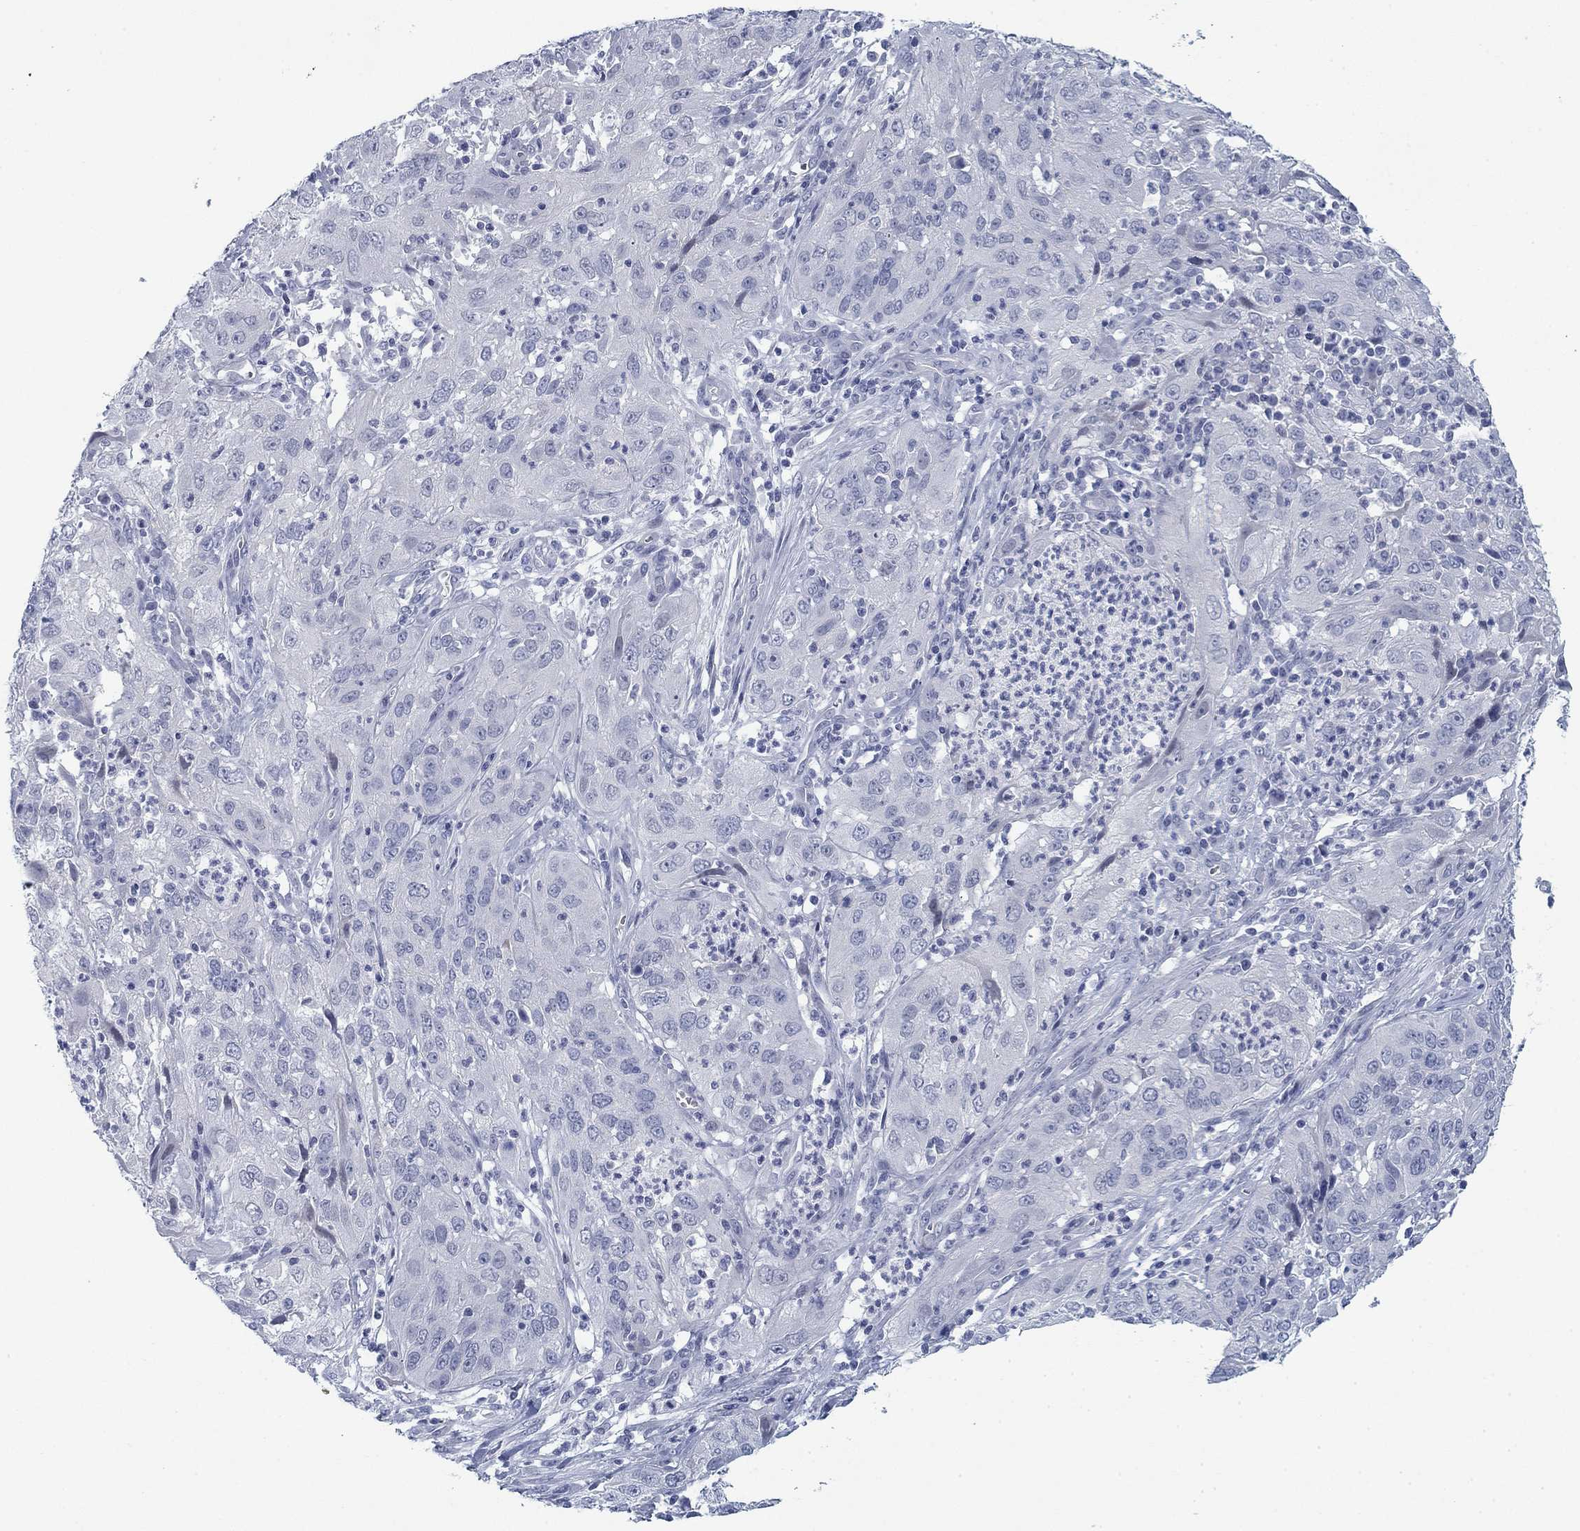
{"staining": {"intensity": "negative", "quantity": "none", "location": "none"}, "tissue": "cervical cancer", "cell_type": "Tumor cells", "image_type": "cancer", "snomed": [{"axis": "morphology", "description": "Squamous cell carcinoma, NOS"}, {"axis": "topography", "description": "Cervix"}], "caption": "The immunohistochemistry (IHC) image has no significant expression in tumor cells of cervical cancer (squamous cell carcinoma) tissue. Brightfield microscopy of immunohistochemistry stained with DAB (brown) and hematoxylin (blue), captured at high magnification.", "gene": "DNAL1", "patient": {"sex": "female", "age": 32}}